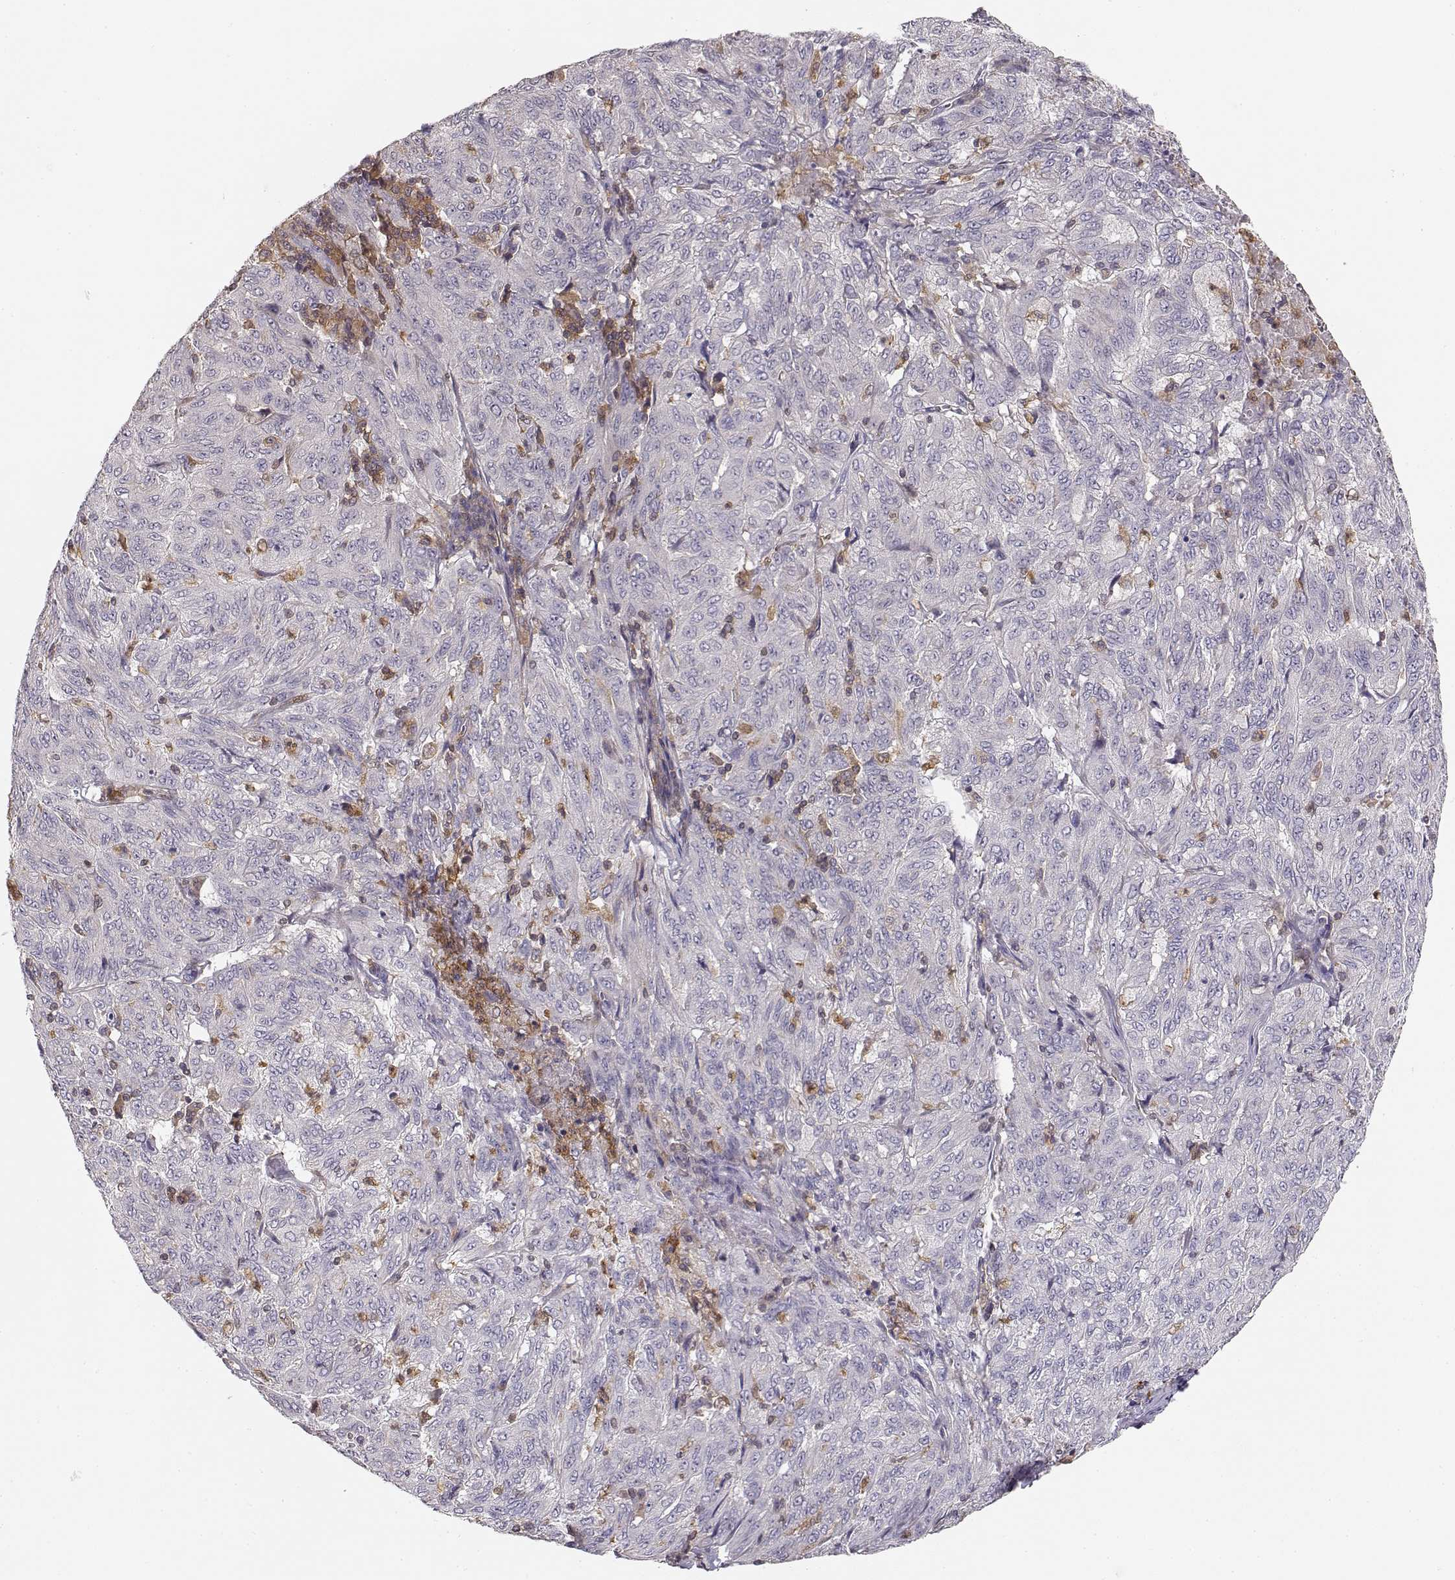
{"staining": {"intensity": "negative", "quantity": "none", "location": "none"}, "tissue": "pancreatic cancer", "cell_type": "Tumor cells", "image_type": "cancer", "snomed": [{"axis": "morphology", "description": "Adenocarcinoma, NOS"}, {"axis": "topography", "description": "Pancreas"}], "caption": "Human pancreatic cancer (adenocarcinoma) stained for a protein using IHC shows no staining in tumor cells.", "gene": "VAV1", "patient": {"sex": "male", "age": 63}}